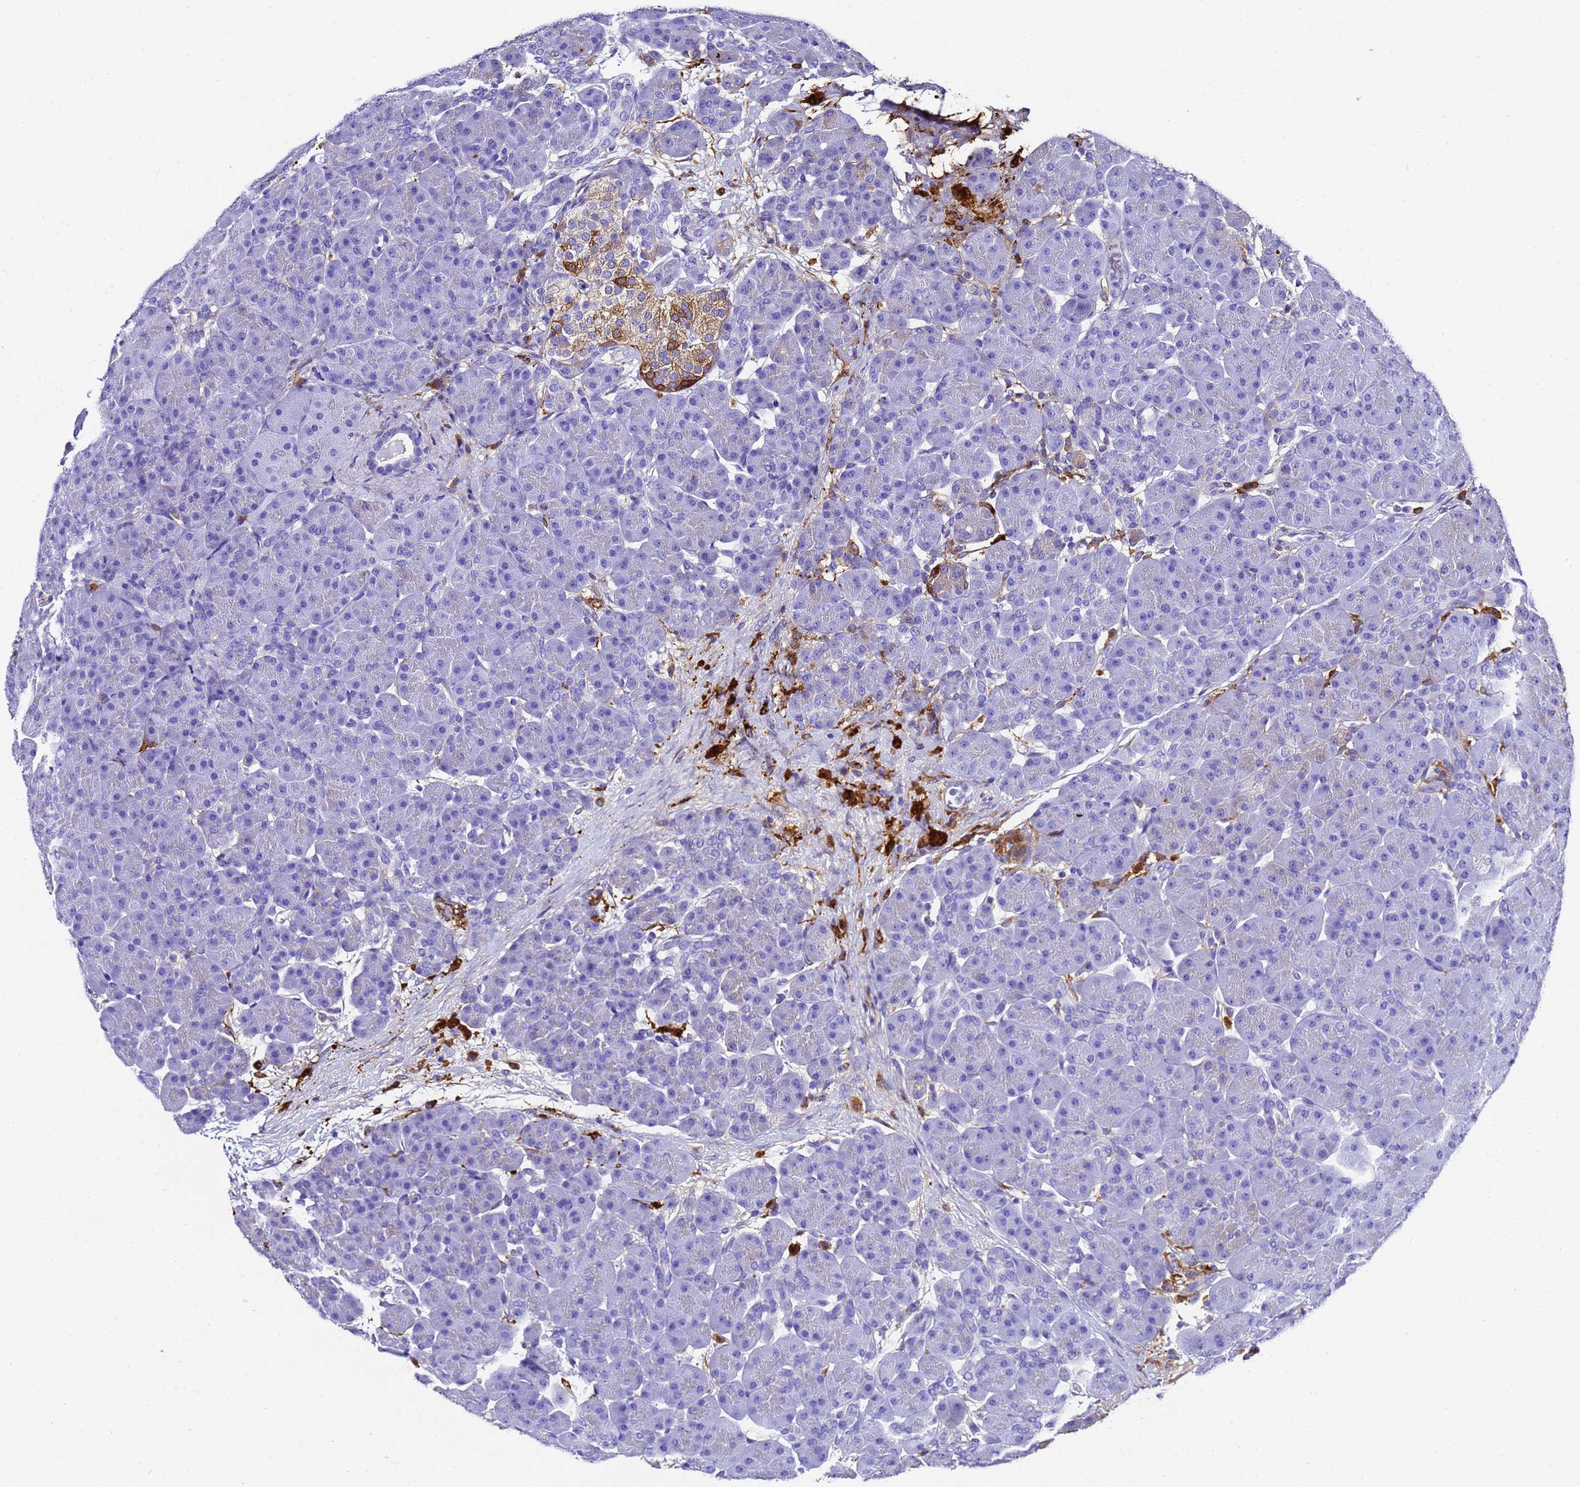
{"staining": {"intensity": "moderate", "quantity": "<25%", "location": "cytoplasmic/membranous"}, "tissue": "pancreas", "cell_type": "Exocrine glandular cells", "image_type": "normal", "snomed": [{"axis": "morphology", "description": "Normal tissue, NOS"}, {"axis": "topography", "description": "Pancreas"}], "caption": "Immunohistochemistry (DAB) staining of benign human pancreas exhibits moderate cytoplasmic/membranous protein expression in about <25% of exocrine glandular cells. Immunohistochemistry stains the protein of interest in brown and the nuclei are stained blue.", "gene": "FTL", "patient": {"sex": "male", "age": 66}}